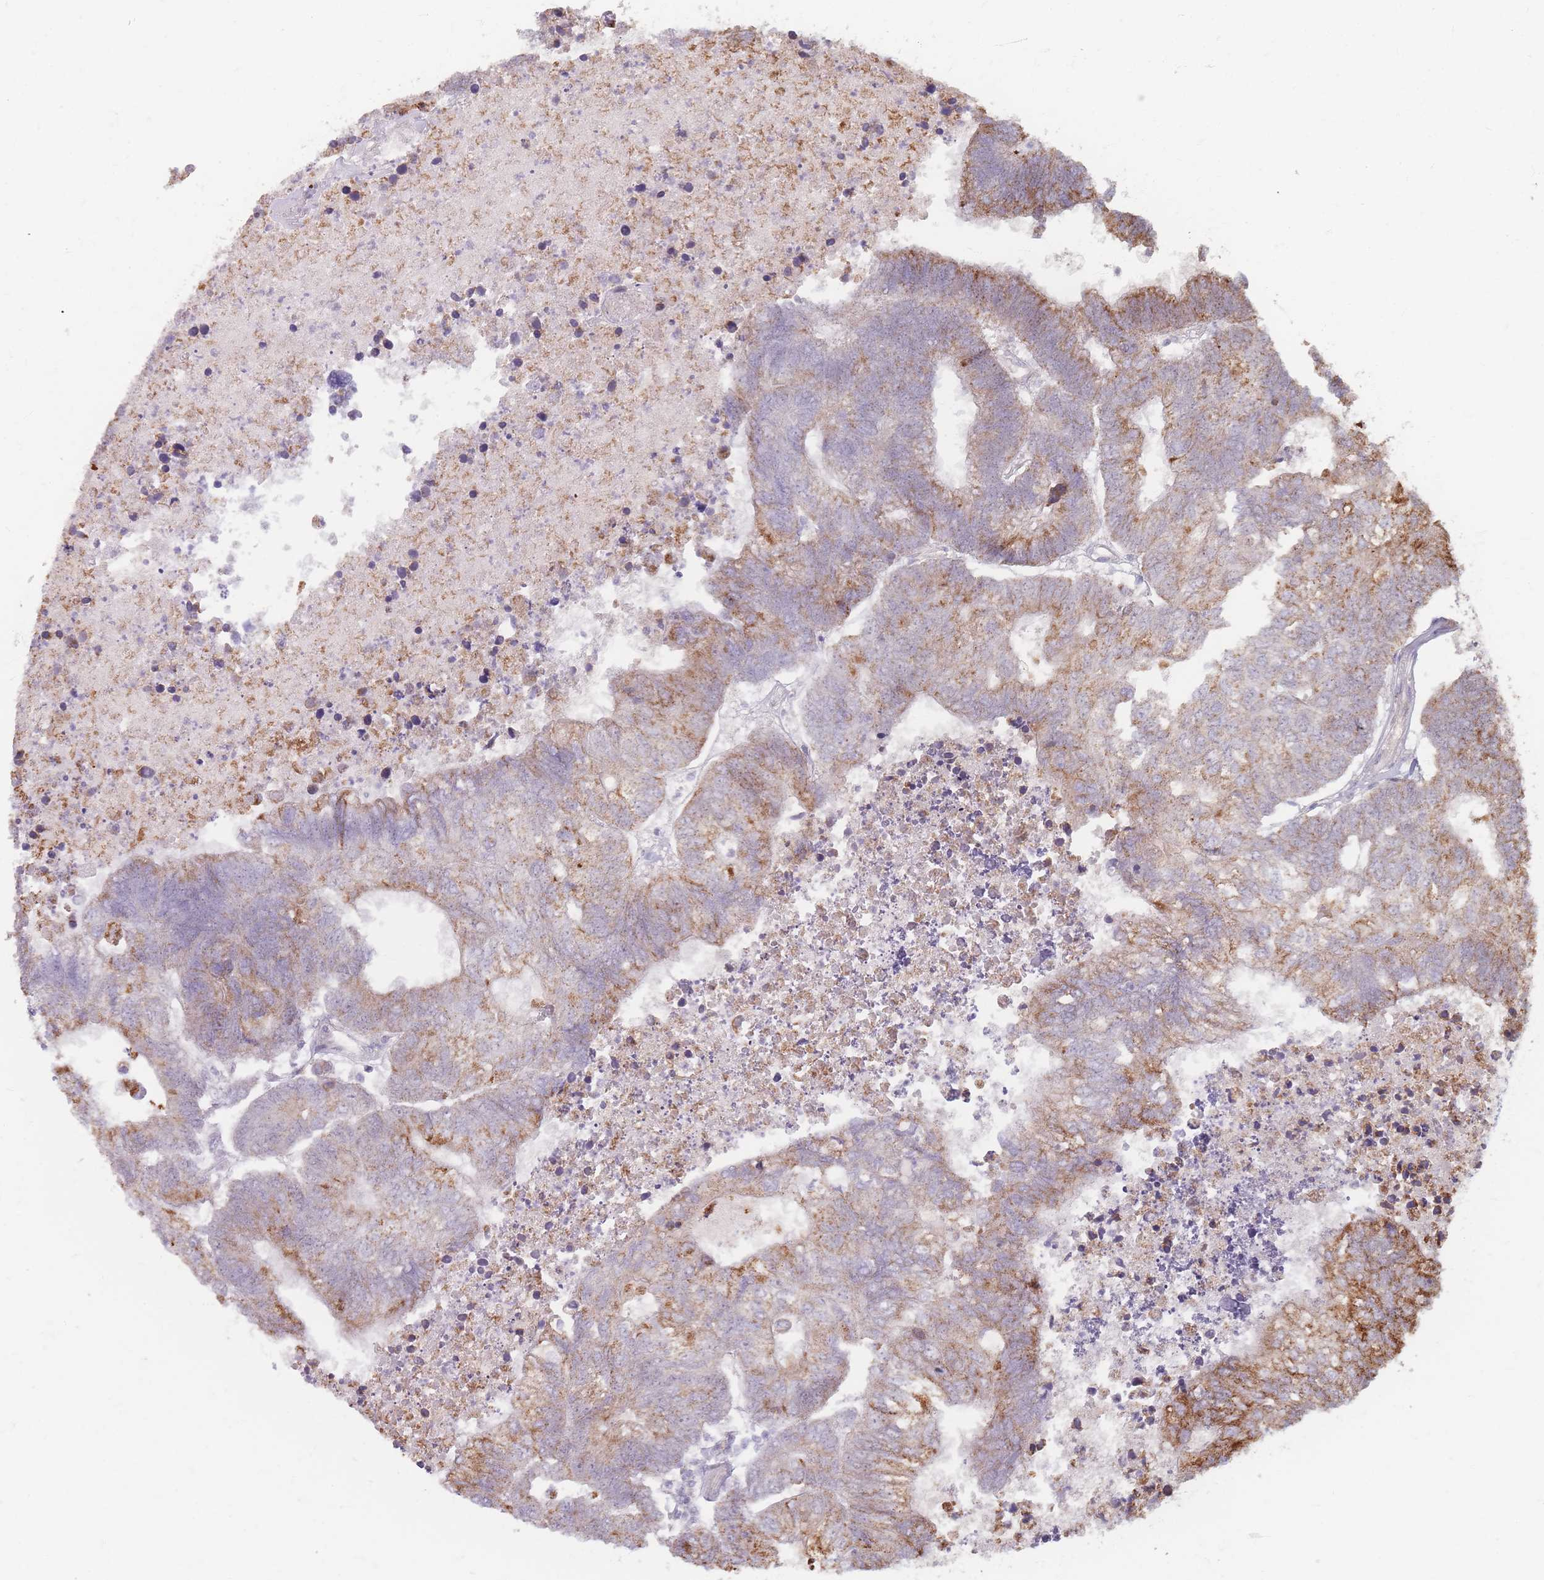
{"staining": {"intensity": "moderate", "quantity": ">75%", "location": "cytoplasmic/membranous"}, "tissue": "colorectal cancer", "cell_type": "Tumor cells", "image_type": "cancer", "snomed": [{"axis": "morphology", "description": "Adenocarcinoma, NOS"}, {"axis": "topography", "description": "Colon"}], "caption": "Moderate cytoplasmic/membranous protein staining is seen in about >75% of tumor cells in colorectal cancer. The protein is stained brown, and the nuclei are stained in blue (DAB (3,3'-diaminobenzidine) IHC with brightfield microscopy, high magnification).", "gene": "ESRP2", "patient": {"sex": "female", "age": 48}}